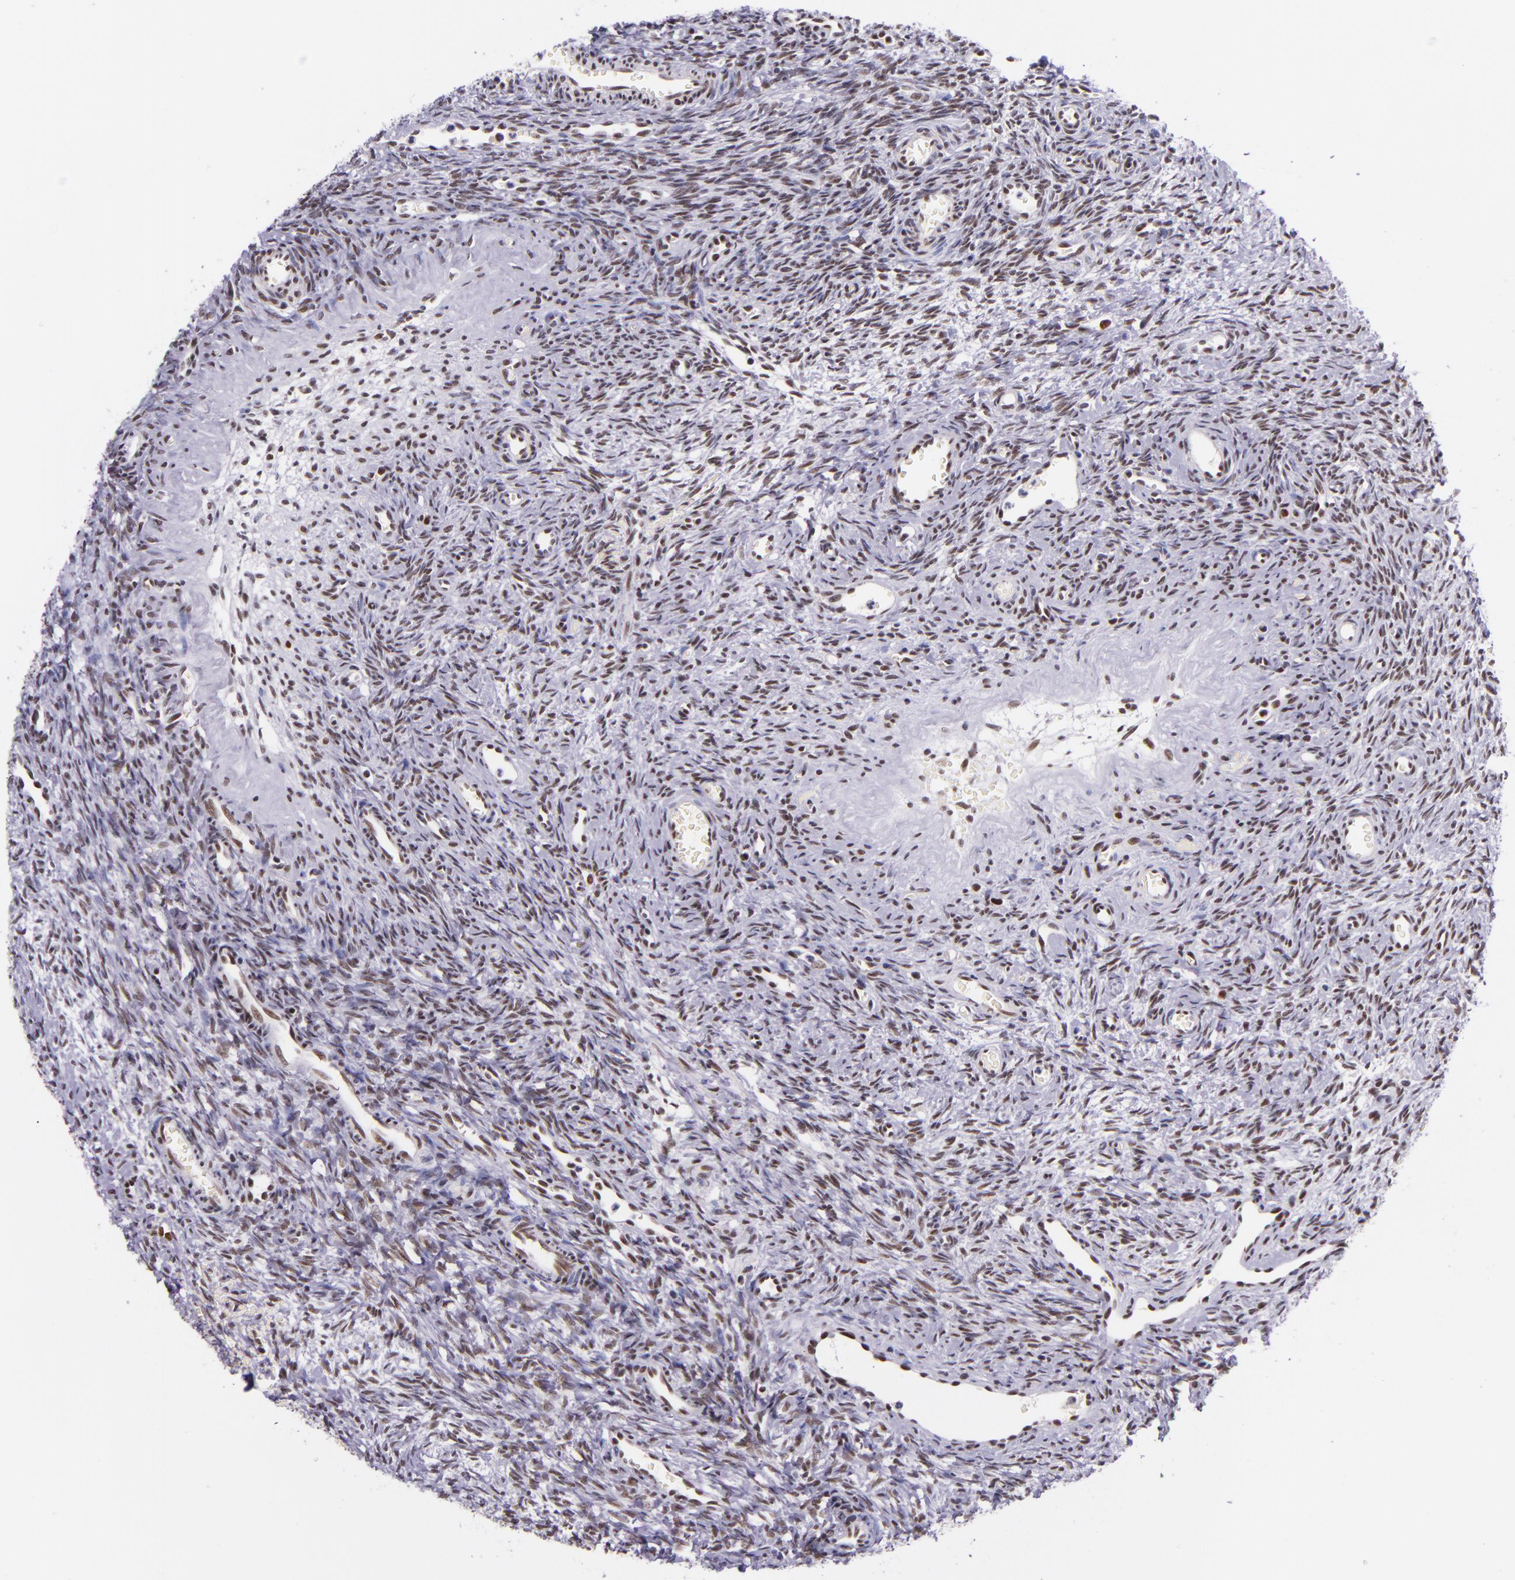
{"staining": {"intensity": "moderate", "quantity": ">75%", "location": "nuclear"}, "tissue": "ovary", "cell_type": "Follicle cells", "image_type": "normal", "snomed": [{"axis": "morphology", "description": "Normal tissue, NOS"}, {"axis": "topography", "description": "Ovary"}], "caption": "Human ovary stained with a brown dye exhibits moderate nuclear positive positivity in approximately >75% of follicle cells.", "gene": "GPKOW", "patient": {"sex": "female", "age": 39}}